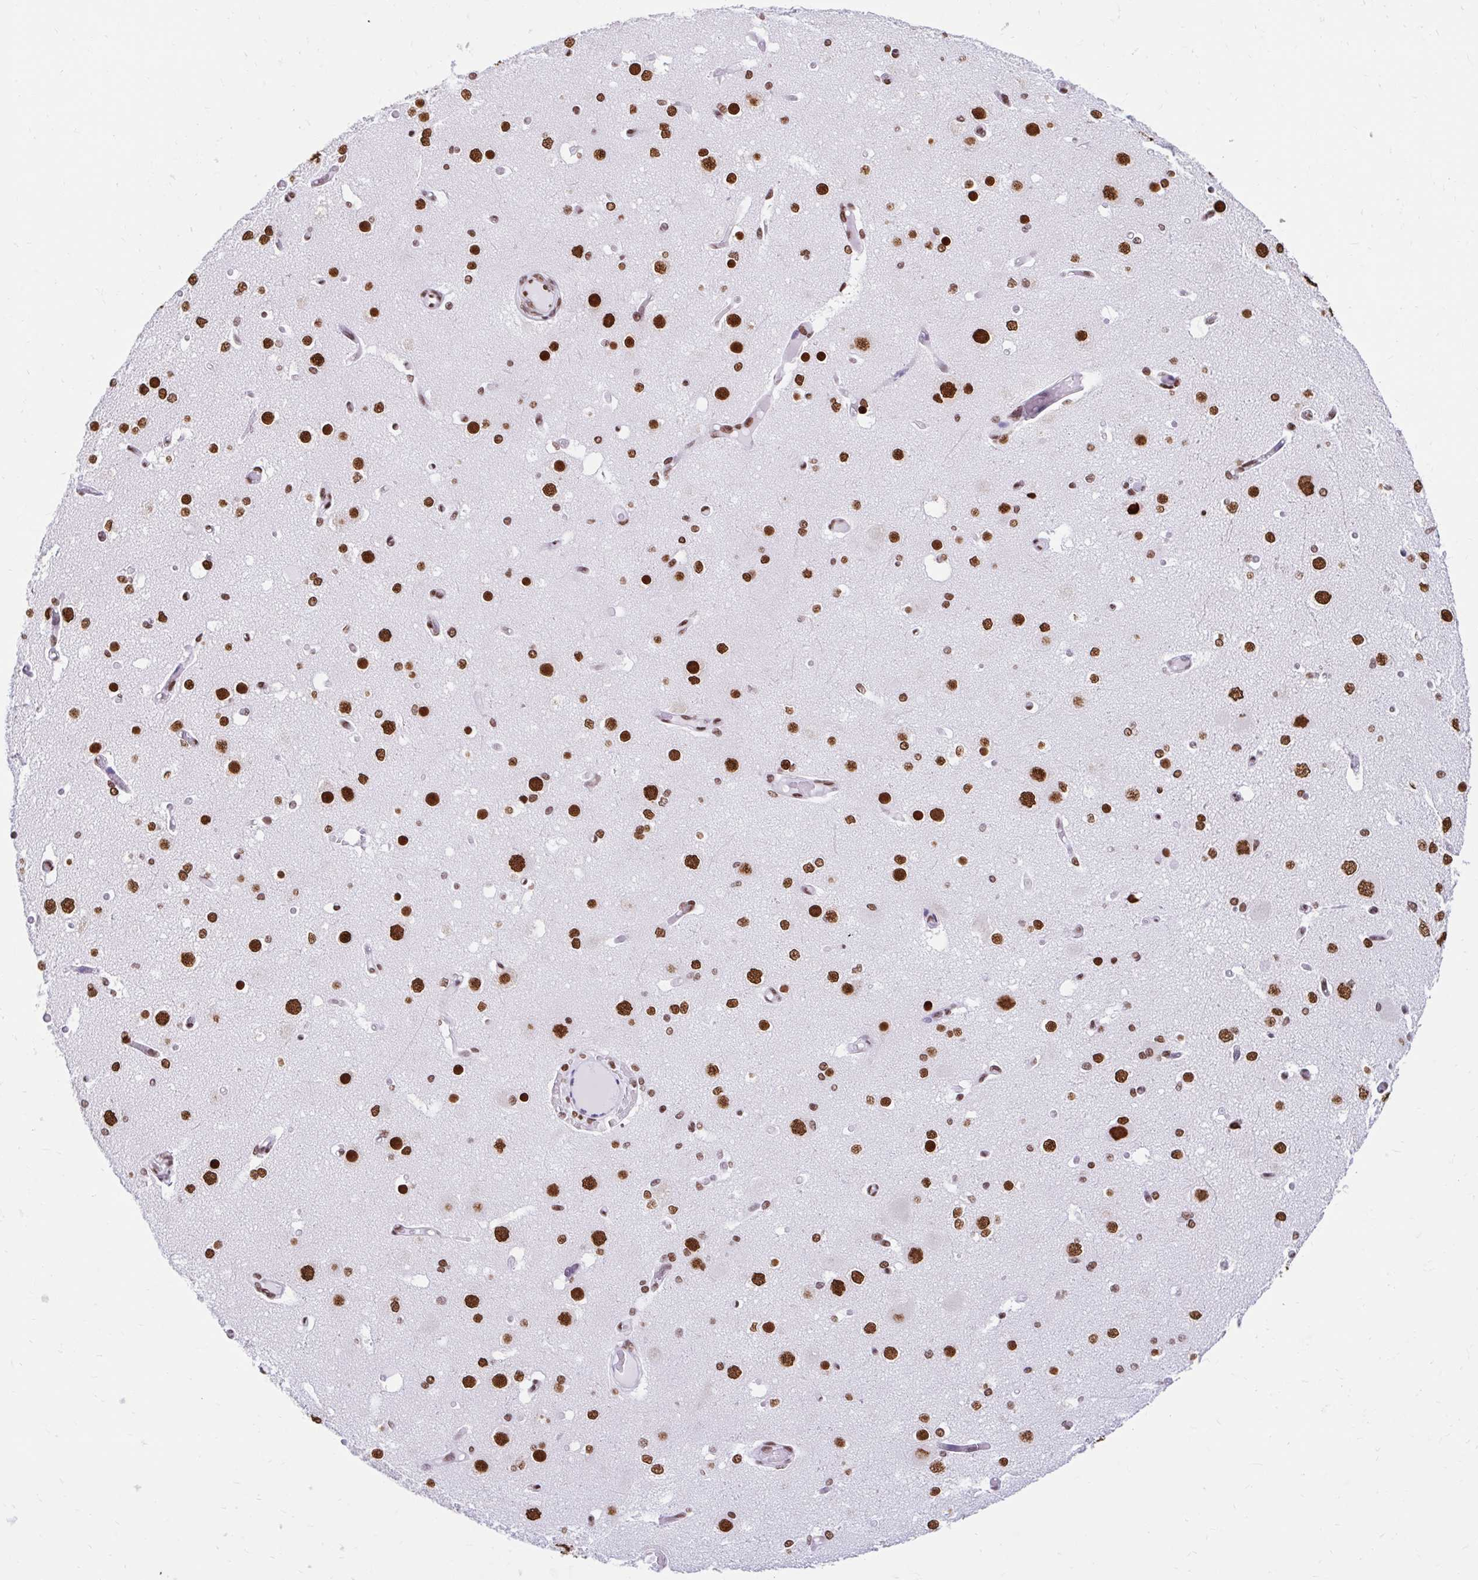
{"staining": {"intensity": "moderate", "quantity": ">75%", "location": "nuclear"}, "tissue": "cerebral cortex", "cell_type": "Endothelial cells", "image_type": "normal", "snomed": [{"axis": "morphology", "description": "Normal tissue, NOS"}, {"axis": "morphology", "description": "Inflammation, NOS"}, {"axis": "topography", "description": "Cerebral cortex"}], "caption": "Immunohistochemistry of normal cerebral cortex reveals medium levels of moderate nuclear staining in about >75% of endothelial cells. (DAB = brown stain, brightfield microscopy at high magnification).", "gene": "KHDRBS1", "patient": {"sex": "male", "age": 6}}